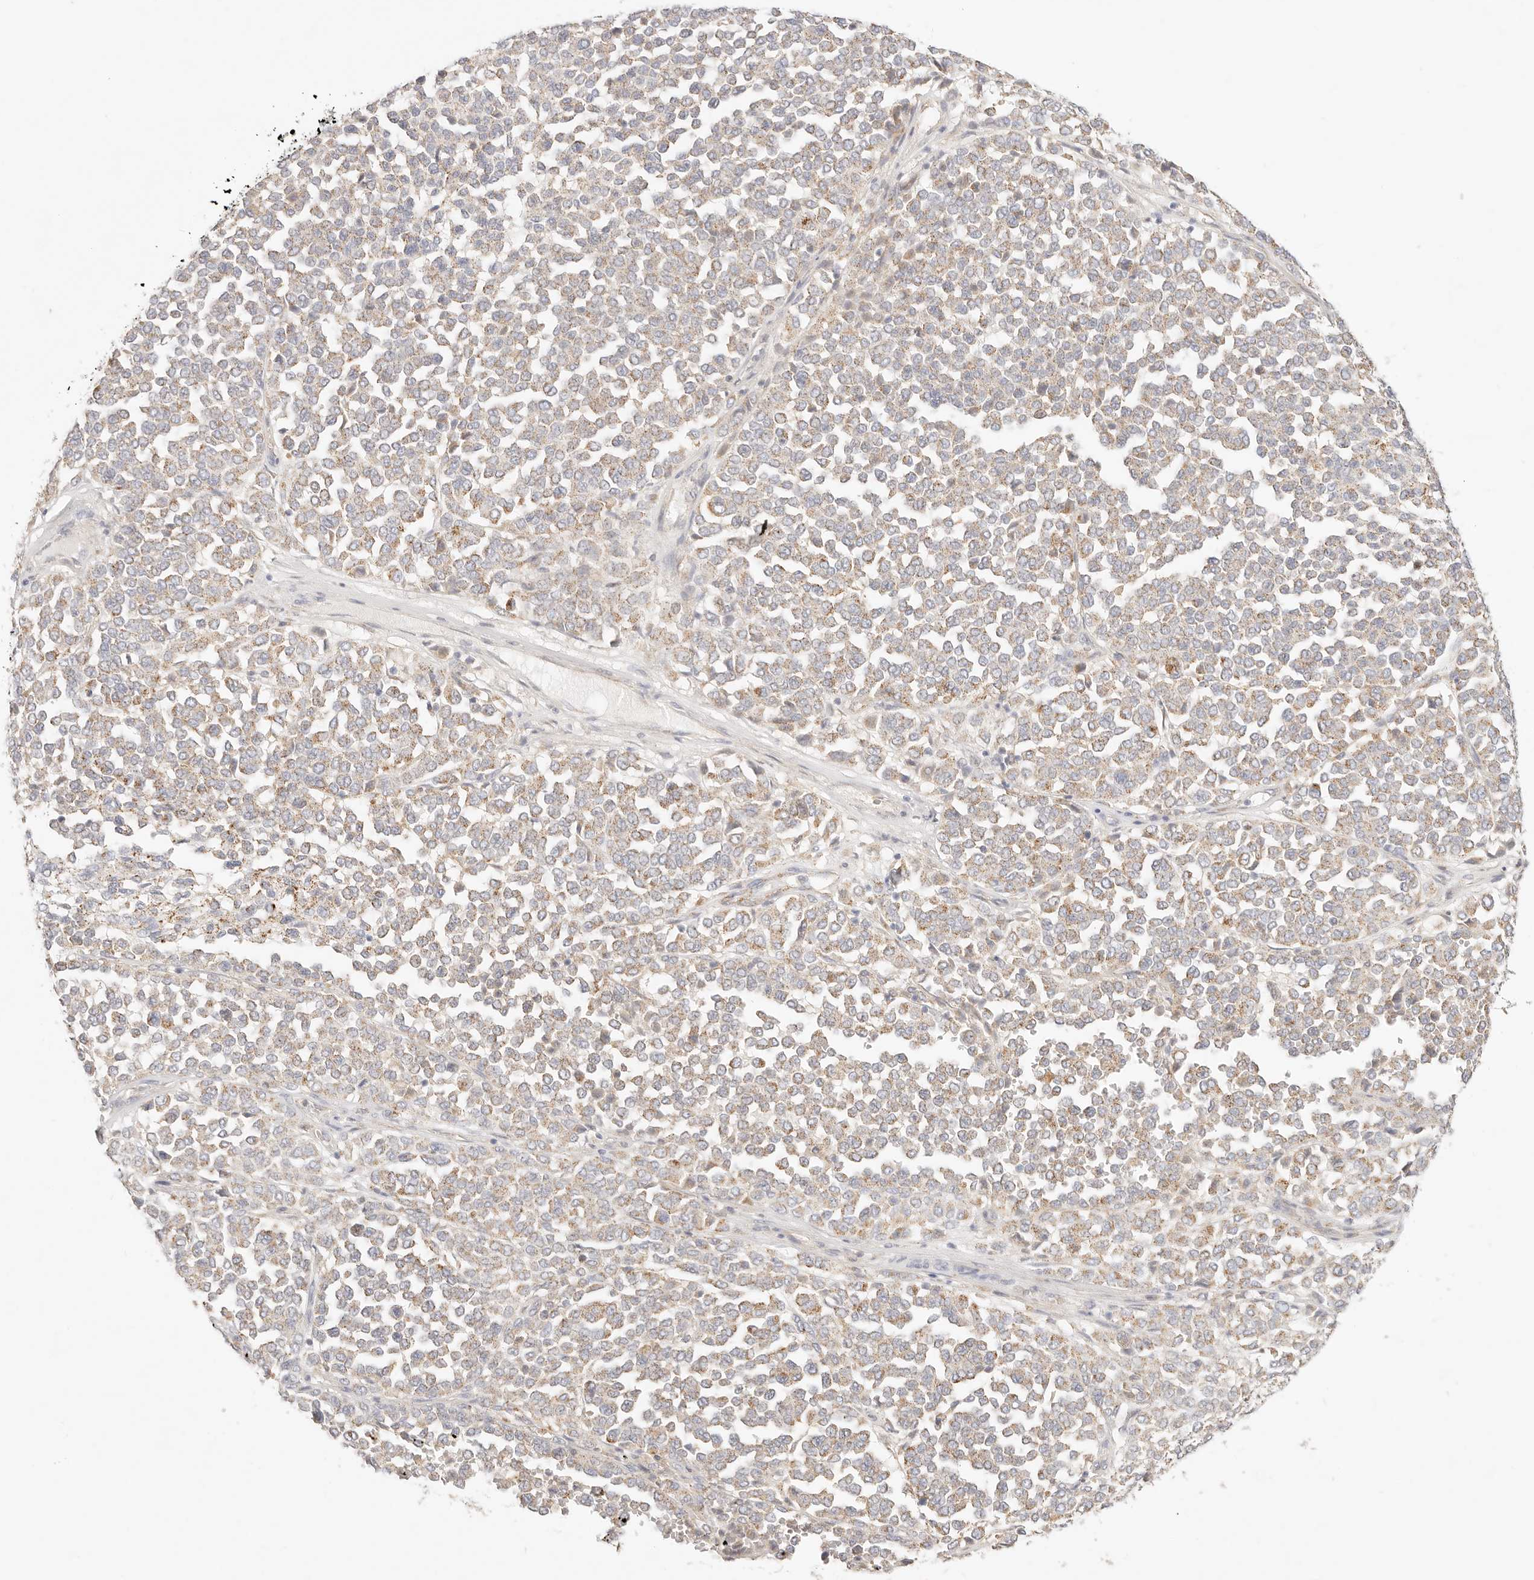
{"staining": {"intensity": "weak", "quantity": "25%-75%", "location": "cytoplasmic/membranous"}, "tissue": "melanoma", "cell_type": "Tumor cells", "image_type": "cancer", "snomed": [{"axis": "morphology", "description": "Malignant melanoma, Metastatic site"}, {"axis": "topography", "description": "Pancreas"}], "caption": "DAB (3,3'-diaminobenzidine) immunohistochemical staining of malignant melanoma (metastatic site) demonstrates weak cytoplasmic/membranous protein expression in about 25%-75% of tumor cells.", "gene": "ACOX1", "patient": {"sex": "female", "age": 30}}